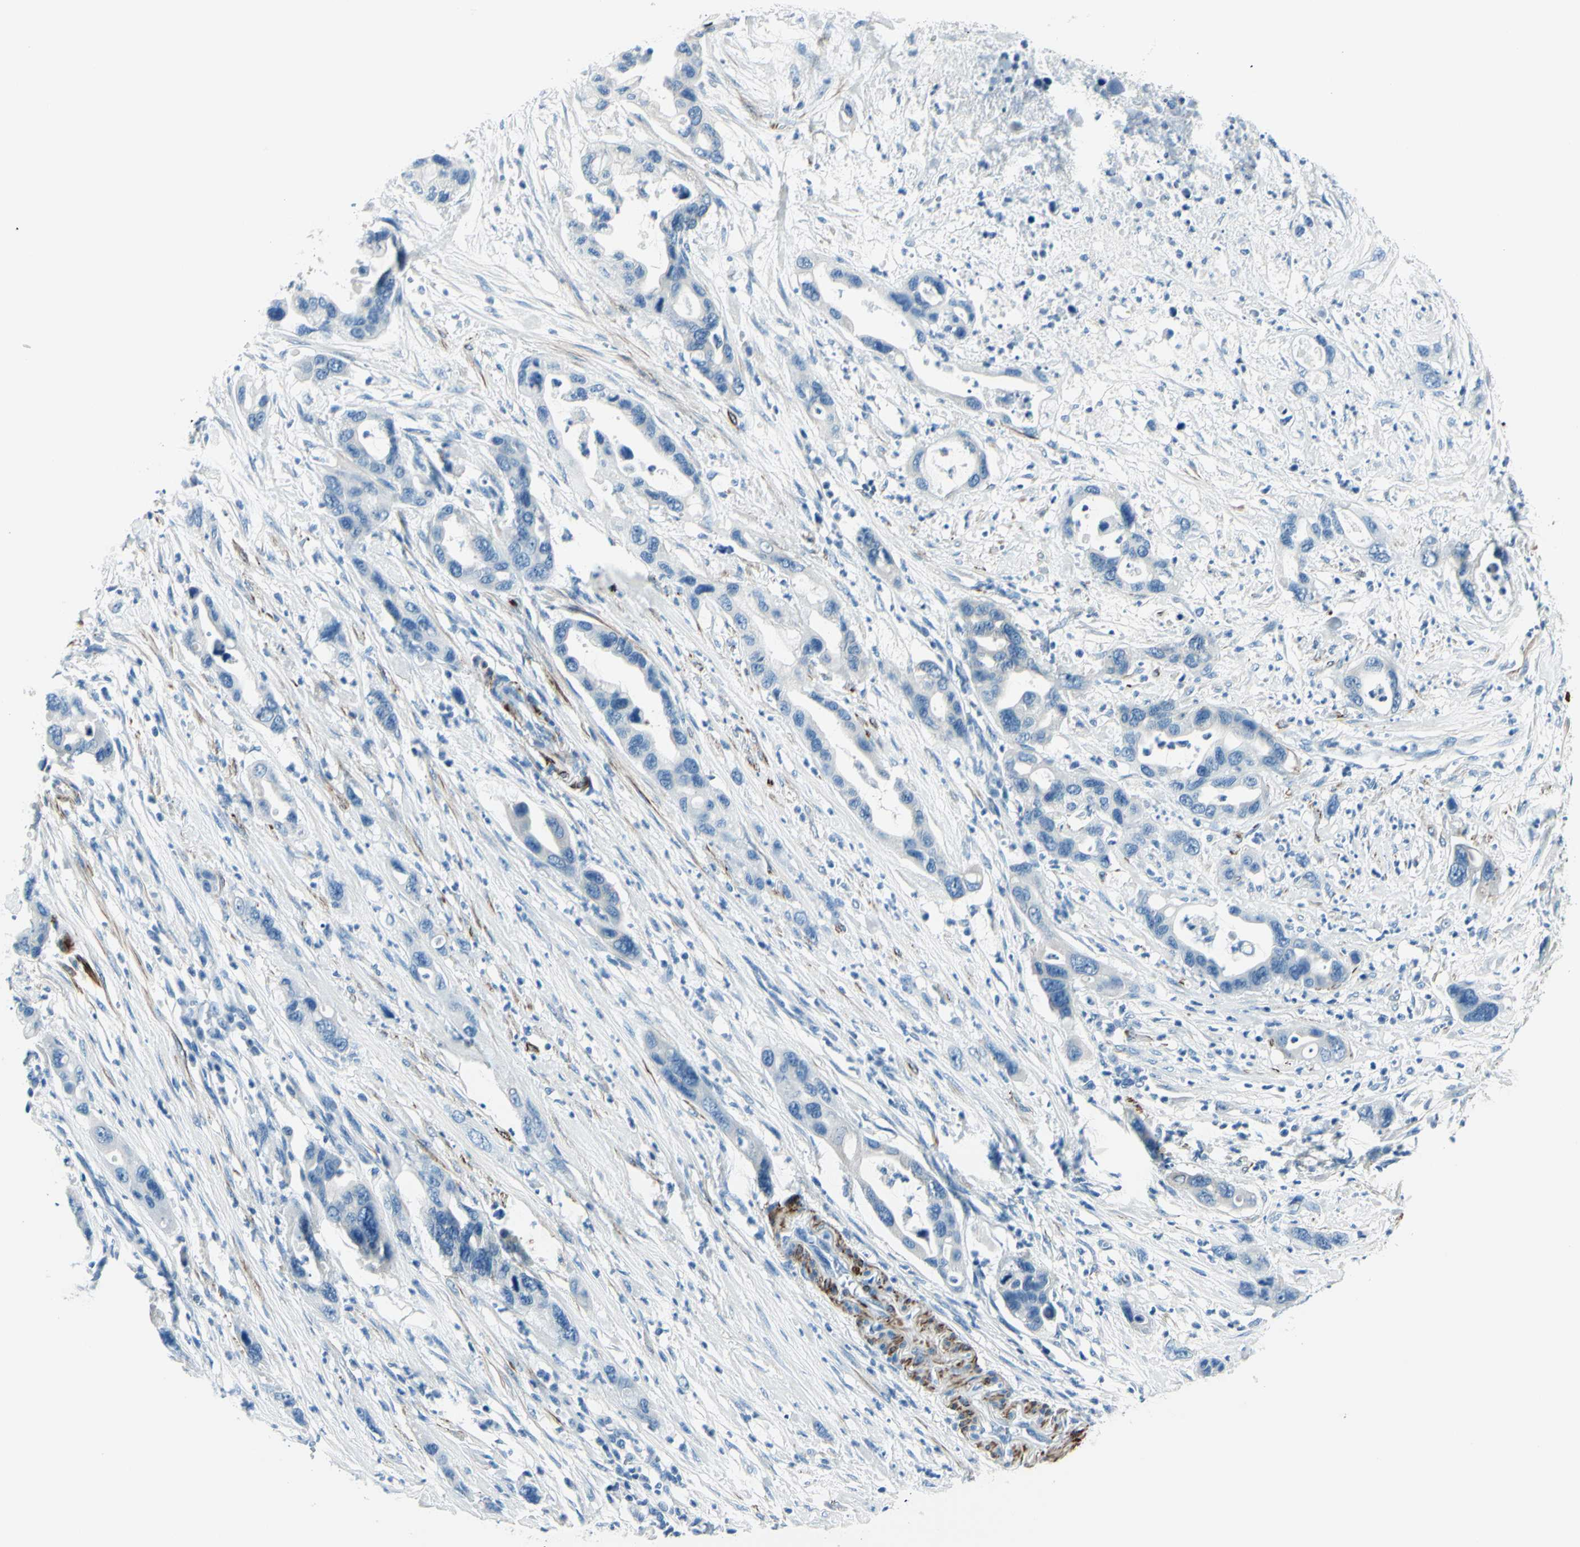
{"staining": {"intensity": "negative", "quantity": "none", "location": "none"}, "tissue": "pancreatic cancer", "cell_type": "Tumor cells", "image_type": "cancer", "snomed": [{"axis": "morphology", "description": "Adenocarcinoma, NOS"}, {"axis": "topography", "description": "Pancreas"}], "caption": "This is an immunohistochemistry (IHC) micrograph of pancreatic cancer (adenocarcinoma). There is no expression in tumor cells.", "gene": "CDH15", "patient": {"sex": "female", "age": 71}}